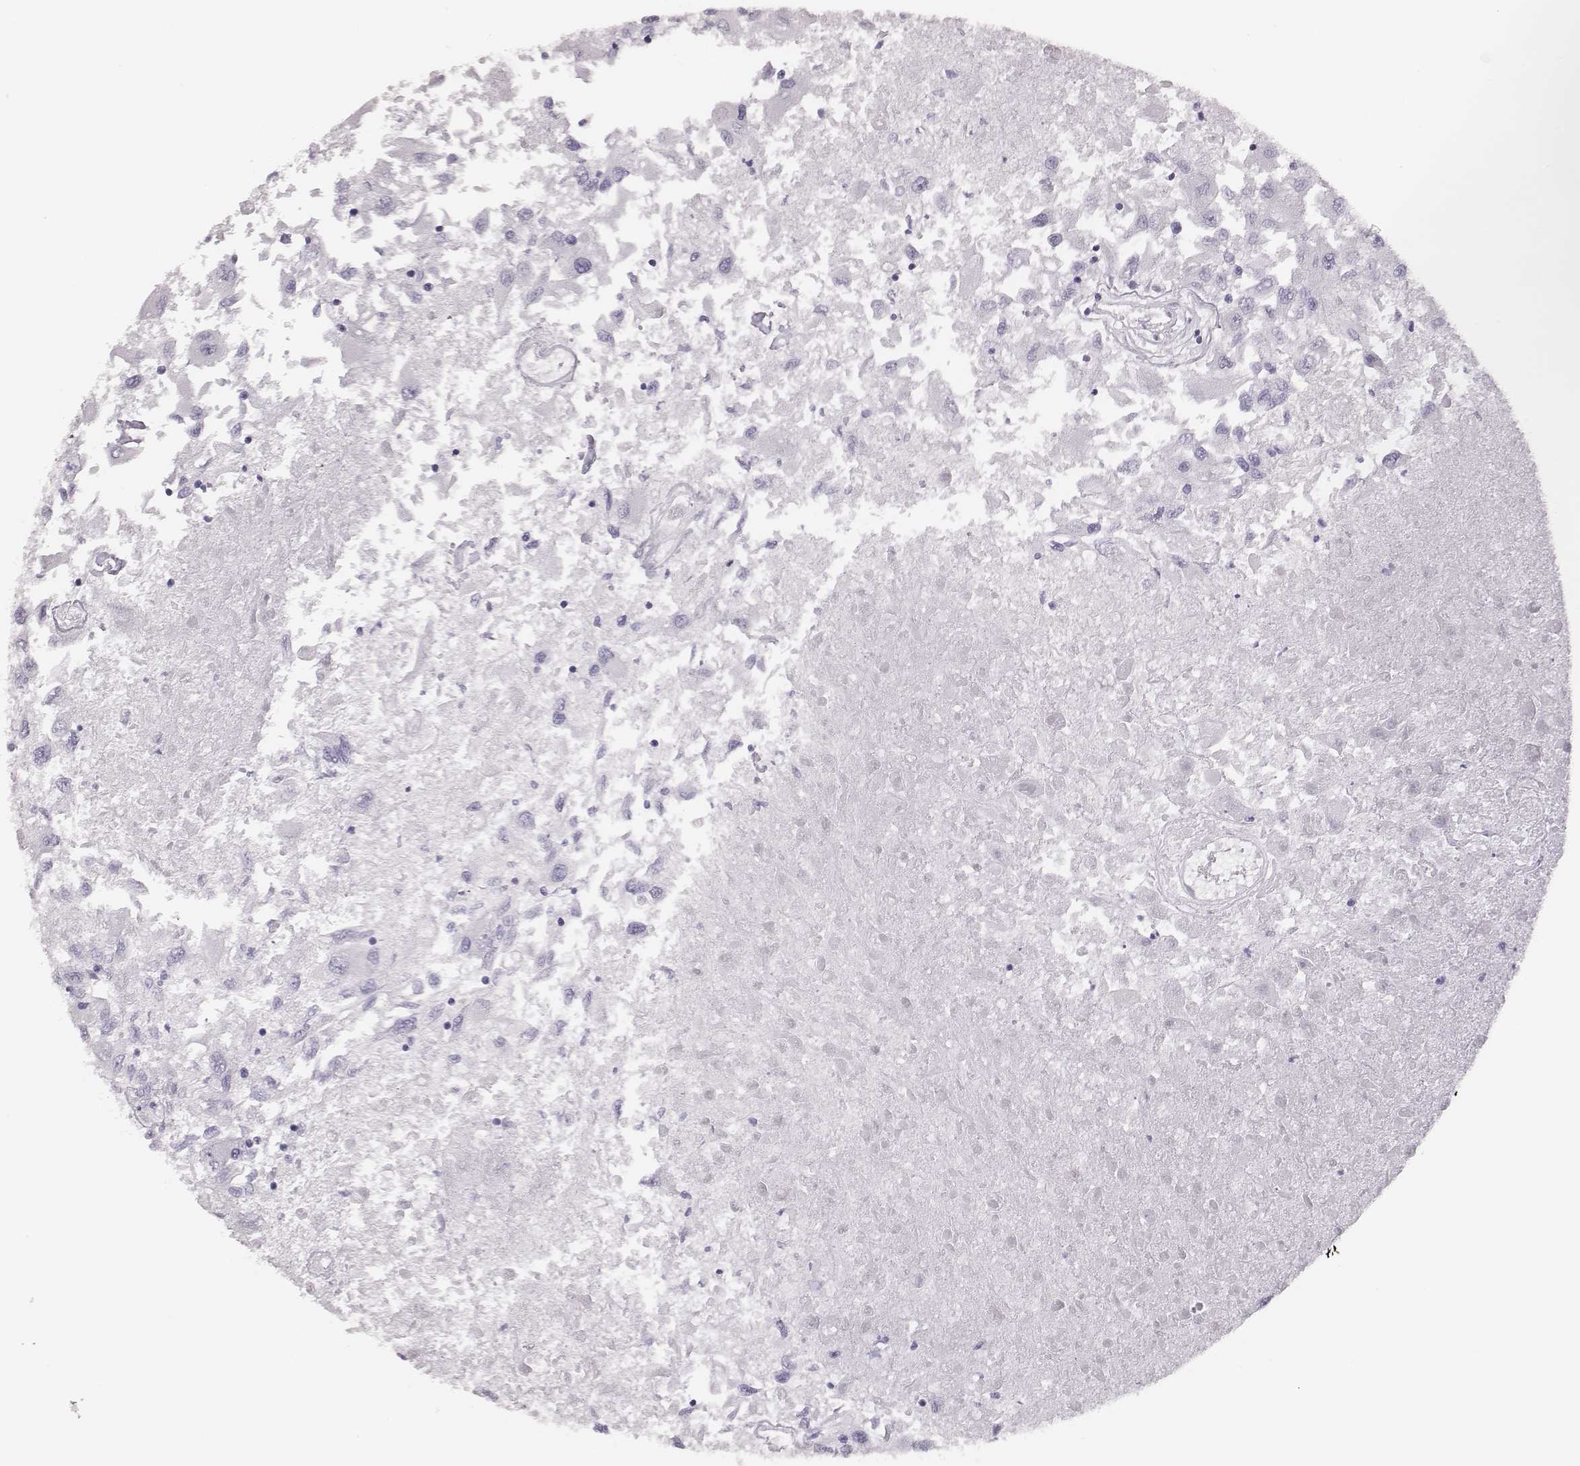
{"staining": {"intensity": "negative", "quantity": "none", "location": "none"}, "tissue": "renal cancer", "cell_type": "Tumor cells", "image_type": "cancer", "snomed": [{"axis": "morphology", "description": "Adenocarcinoma, NOS"}, {"axis": "topography", "description": "Kidney"}], "caption": "Tumor cells show no significant staining in renal cancer.", "gene": "H1-6", "patient": {"sex": "female", "age": 76}}